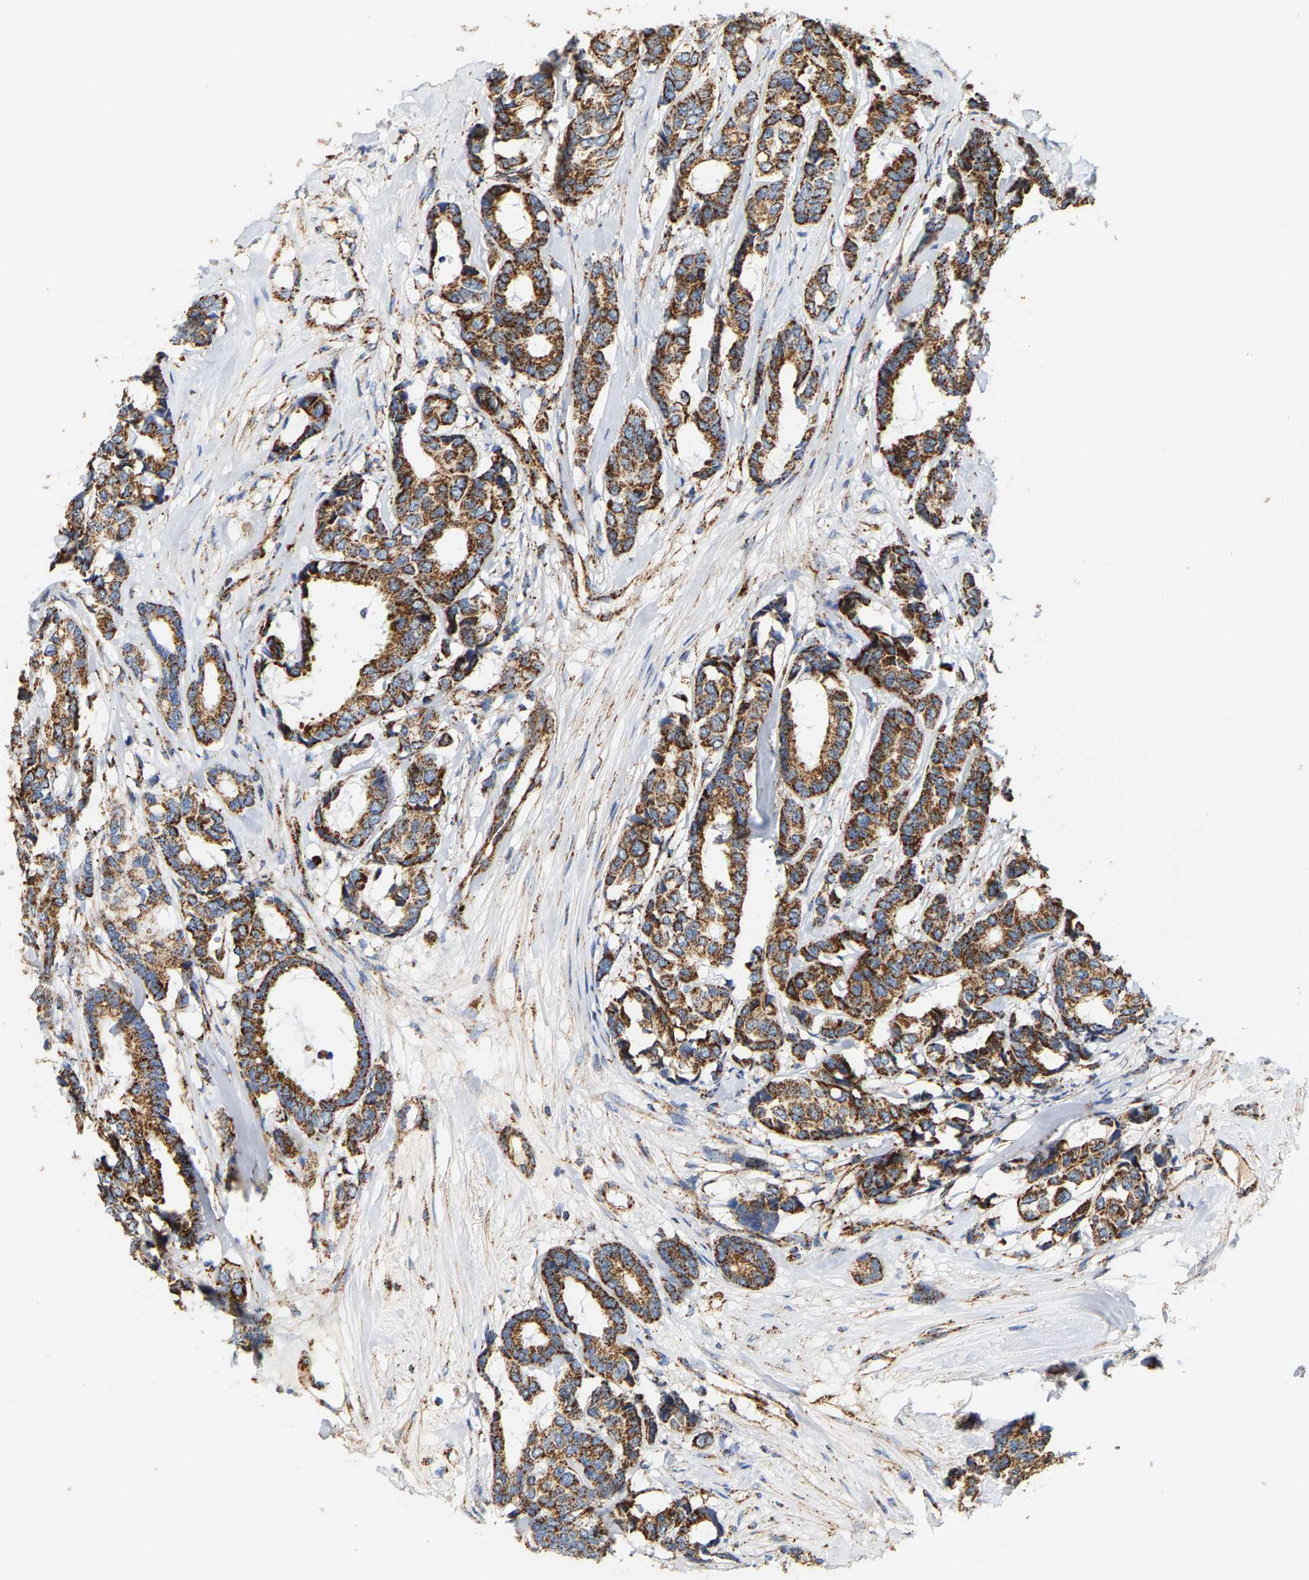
{"staining": {"intensity": "strong", "quantity": ">75%", "location": "cytoplasmic/membranous"}, "tissue": "breast cancer", "cell_type": "Tumor cells", "image_type": "cancer", "snomed": [{"axis": "morphology", "description": "Duct carcinoma"}, {"axis": "topography", "description": "Breast"}], "caption": "Immunohistochemistry photomicrograph of human breast cancer stained for a protein (brown), which demonstrates high levels of strong cytoplasmic/membranous positivity in approximately >75% of tumor cells.", "gene": "SHMT2", "patient": {"sex": "female", "age": 87}}